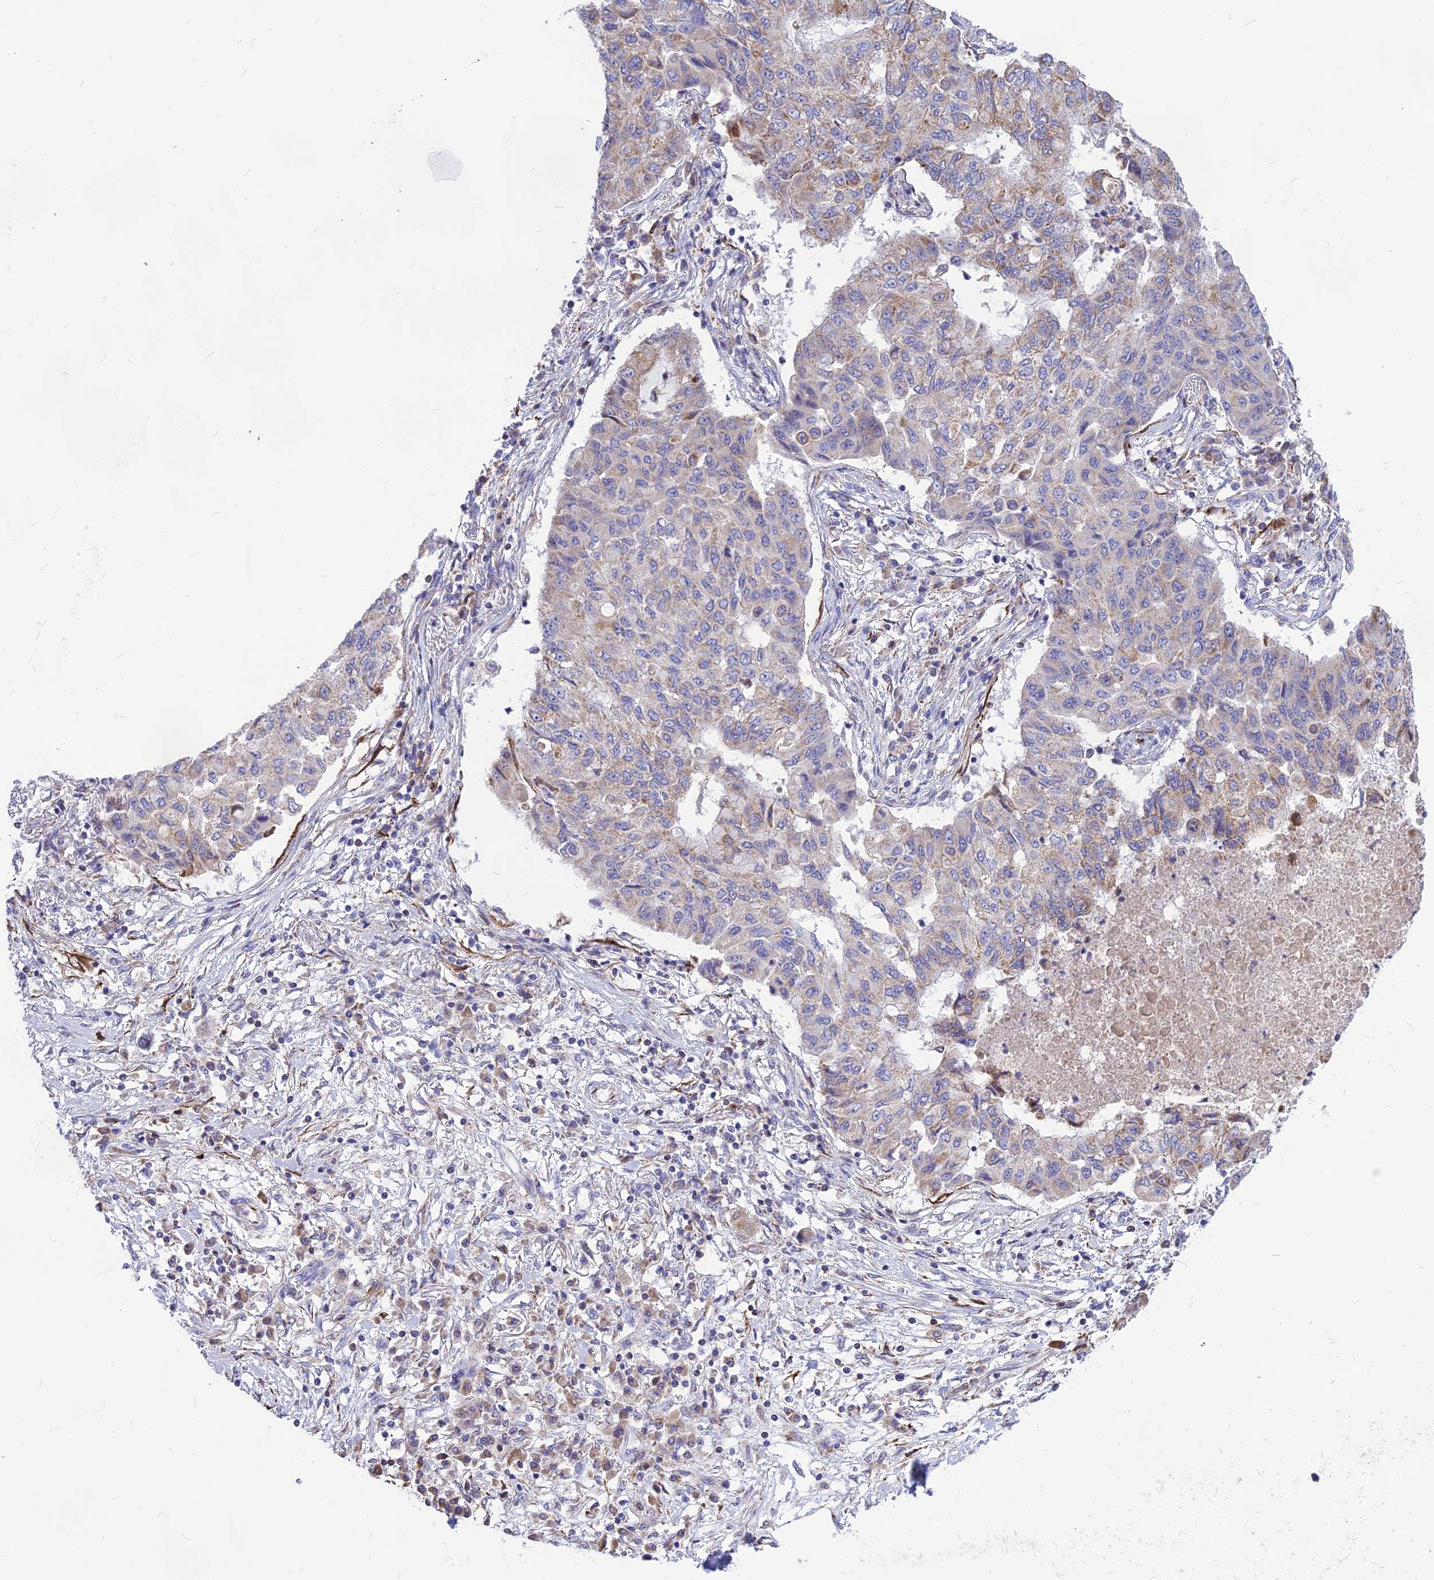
{"staining": {"intensity": "weak", "quantity": "25%-75%", "location": "cytoplasmic/membranous"}, "tissue": "lung cancer", "cell_type": "Tumor cells", "image_type": "cancer", "snomed": [{"axis": "morphology", "description": "Squamous cell carcinoma, NOS"}, {"axis": "topography", "description": "Lung"}], "caption": "High-magnification brightfield microscopy of lung squamous cell carcinoma stained with DAB (brown) and counterstained with hematoxylin (blue). tumor cells exhibit weak cytoplasmic/membranous positivity is seen in about25%-75% of cells.", "gene": "DOC2B", "patient": {"sex": "male", "age": 74}}